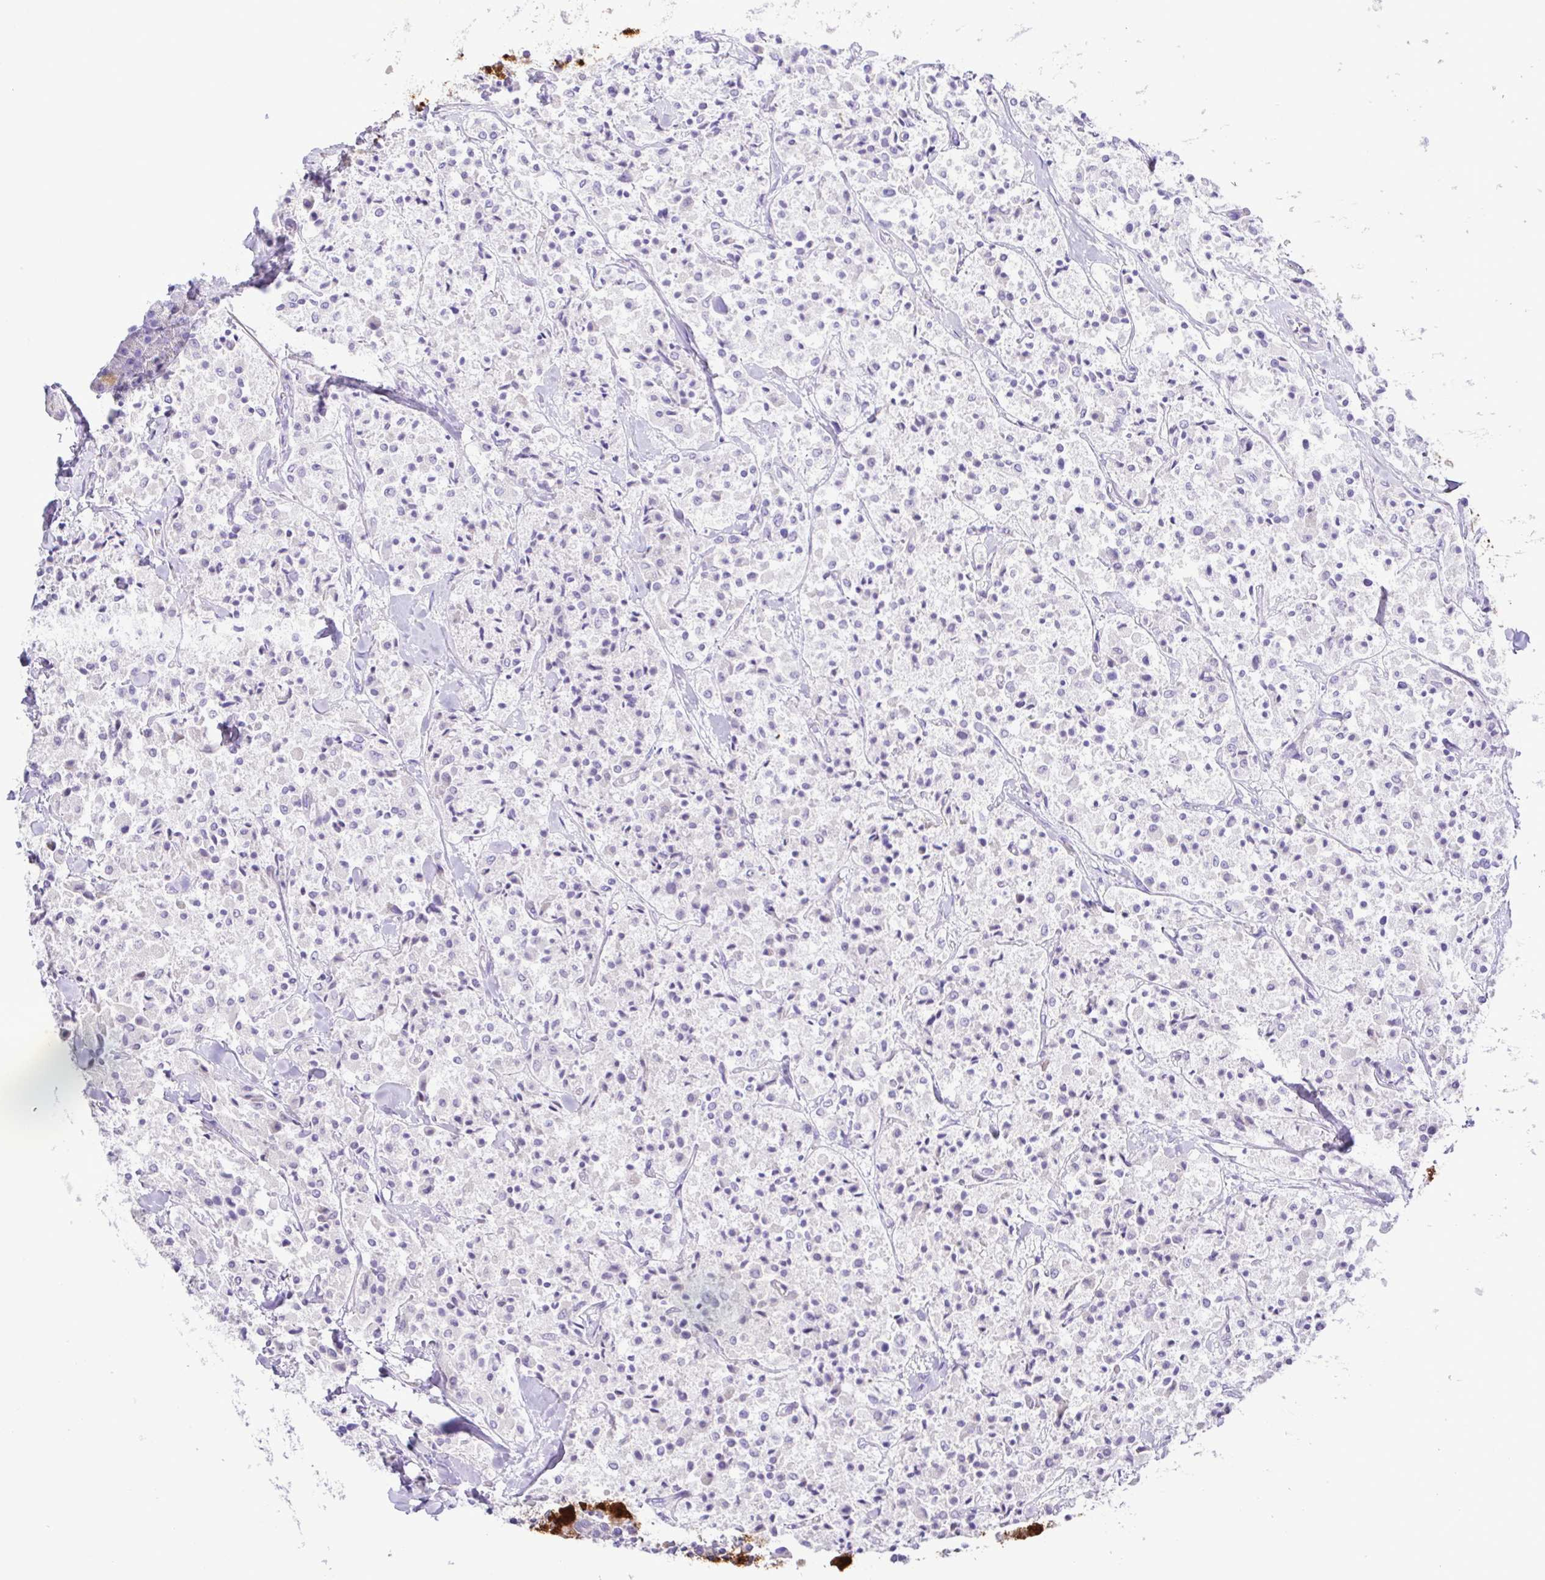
{"staining": {"intensity": "weak", "quantity": "<25%", "location": "cytoplasmic/membranous"}, "tissue": "carcinoid", "cell_type": "Tumor cells", "image_type": "cancer", "snomed": [{"axis": "morphology", "description": "Carcinoid, malignant, NOS"}, {"axis": "topography", "description": "Lung"}], "caption": "Immunohistochemistry micrograph of neoplastic tissue: human carcinoid (malignant) stained with DAB (3,3'-diaminobenzidine) displays no significant protein expression in tumor cells.", "gene": "GABBR2", "patient": {"sex": "male", "age": 71}}